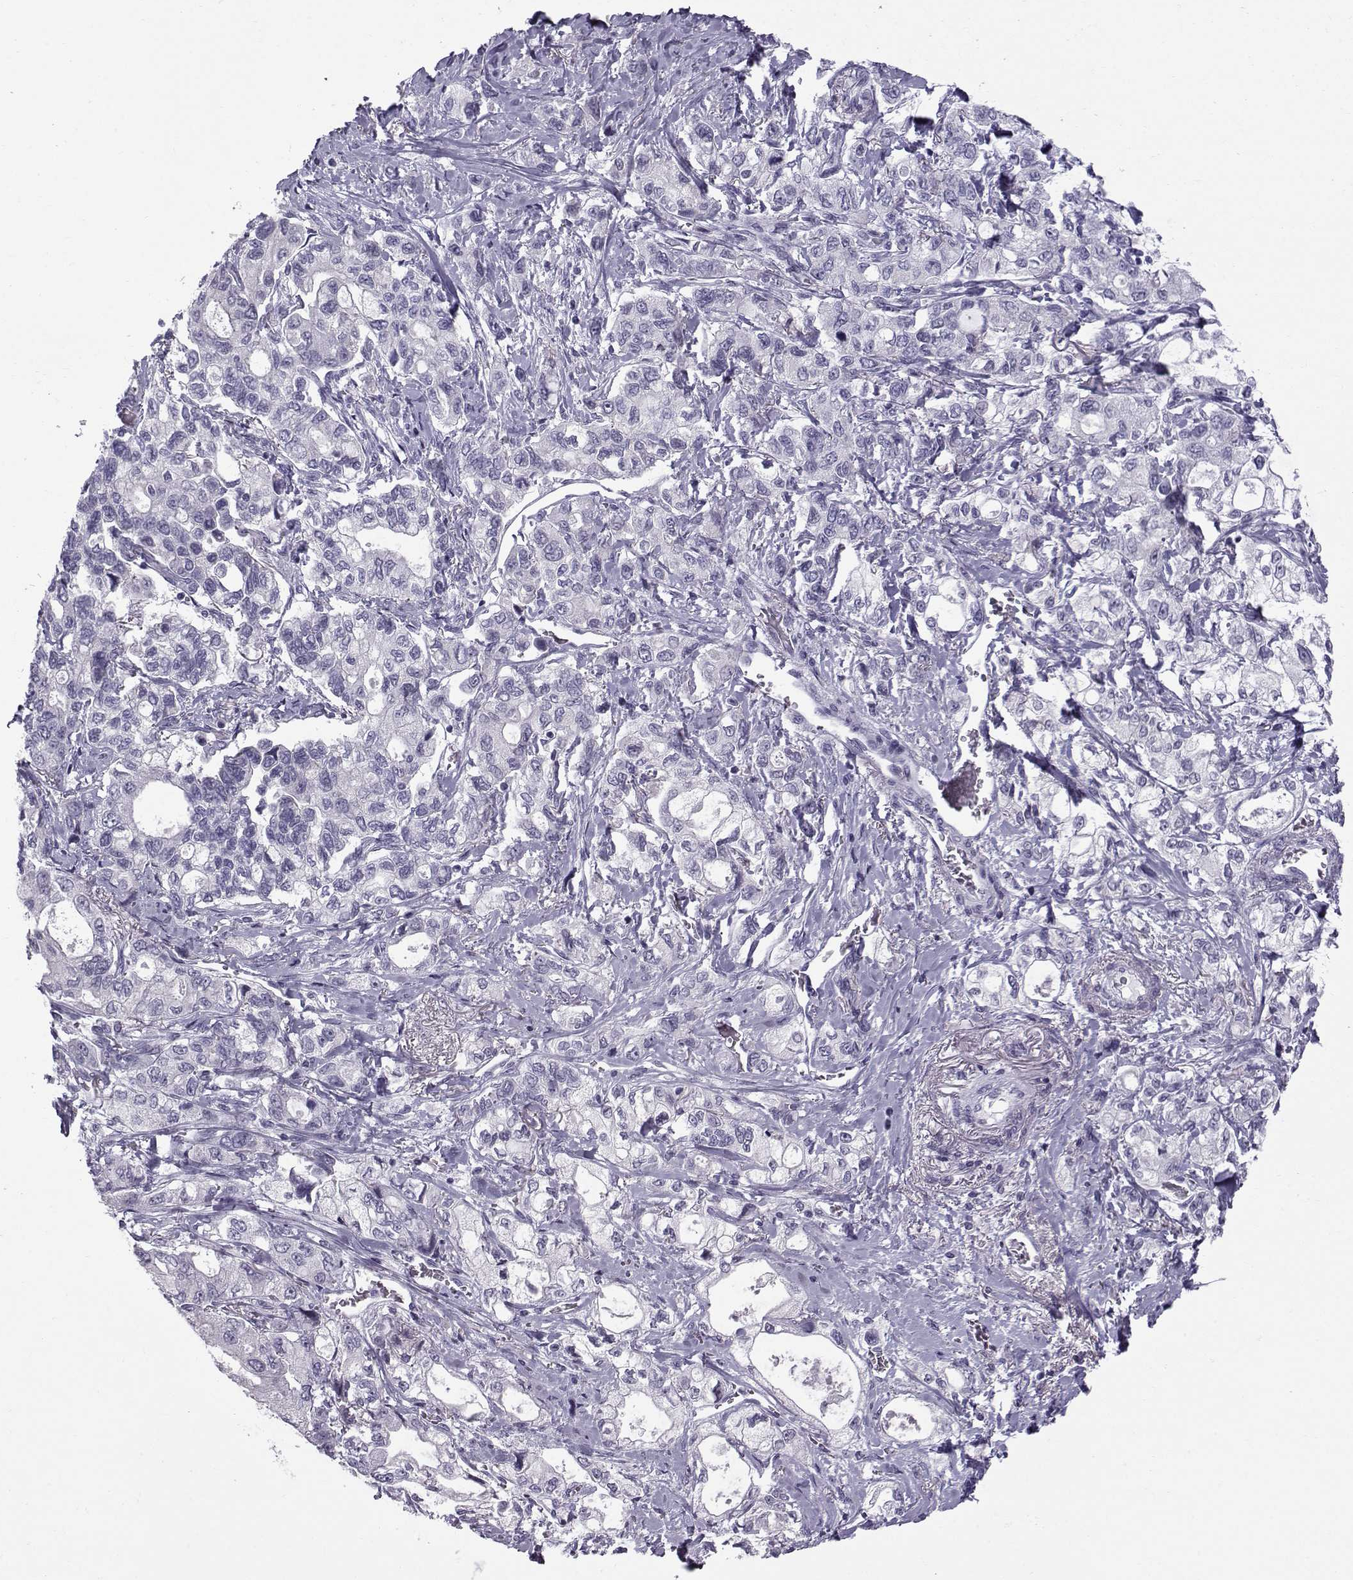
{"staining": {"intensity": "negative", "quantity": "none", "location": "none"}, "tissue": "stomach cancer", "cell_type": "Tumor cells", "image_type": "cancer", "snomed": [{"axis": "morphology", "description": "Adenocarcinoma, NOS"}, {"axis": "topography", "description": "Stomach"}], "caption": "An image of human stomach cancer is negative for staining in tumor cells.", "gene": "DMRT3", "patient": {"sex": "male", "age": 63}}